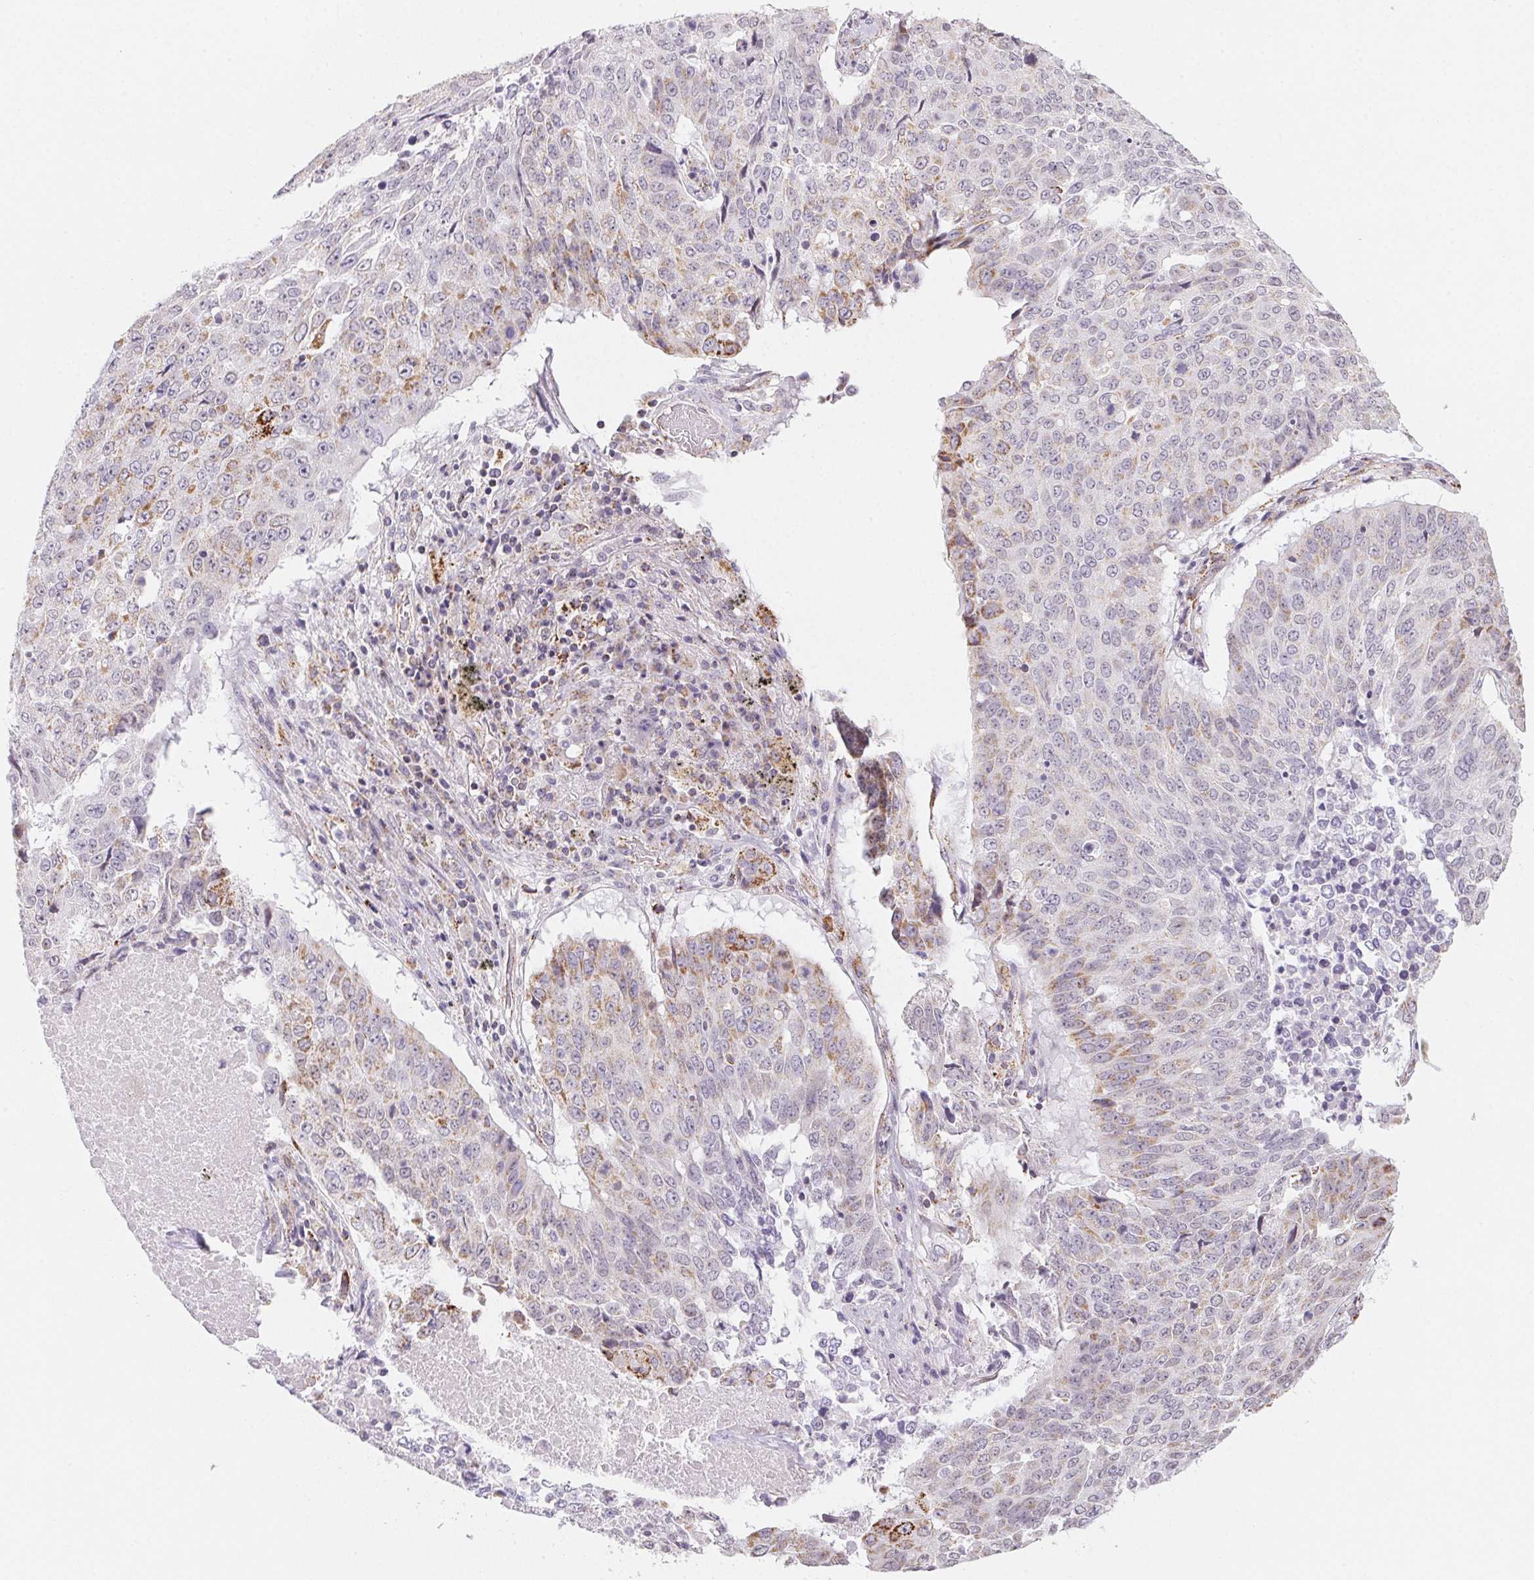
{"staining": {"intensity": "moderate", "quantity": "<25%", "location": "cytoplasmic/membranous"}, "tissue": "lung cancer", "cell_type": "Tumor cells", "image_type": "cancer", "snomed": [{"axis": "morphology", "description": "Normal tissue, NOS"}, {"axis": "morphology", "description": "Squamous cell carcinoma, NOS"}, {"axis": "topography", "description": "Bronchus"}, {"axis": "topography", "description": "Lung"}], "caption": "Protein expression analysis of human lung cancer (squamous cell carcinoma) reveals moderate cytoplasmic/membranous expression in approximately <25% of tumor cells. (Stains: DAB in brown, nuclei in blue, Microscopy: brightfield microscopy at high magnification).", "gene": "GIPC2", "patient": {"sex": "male", "age": 64}}